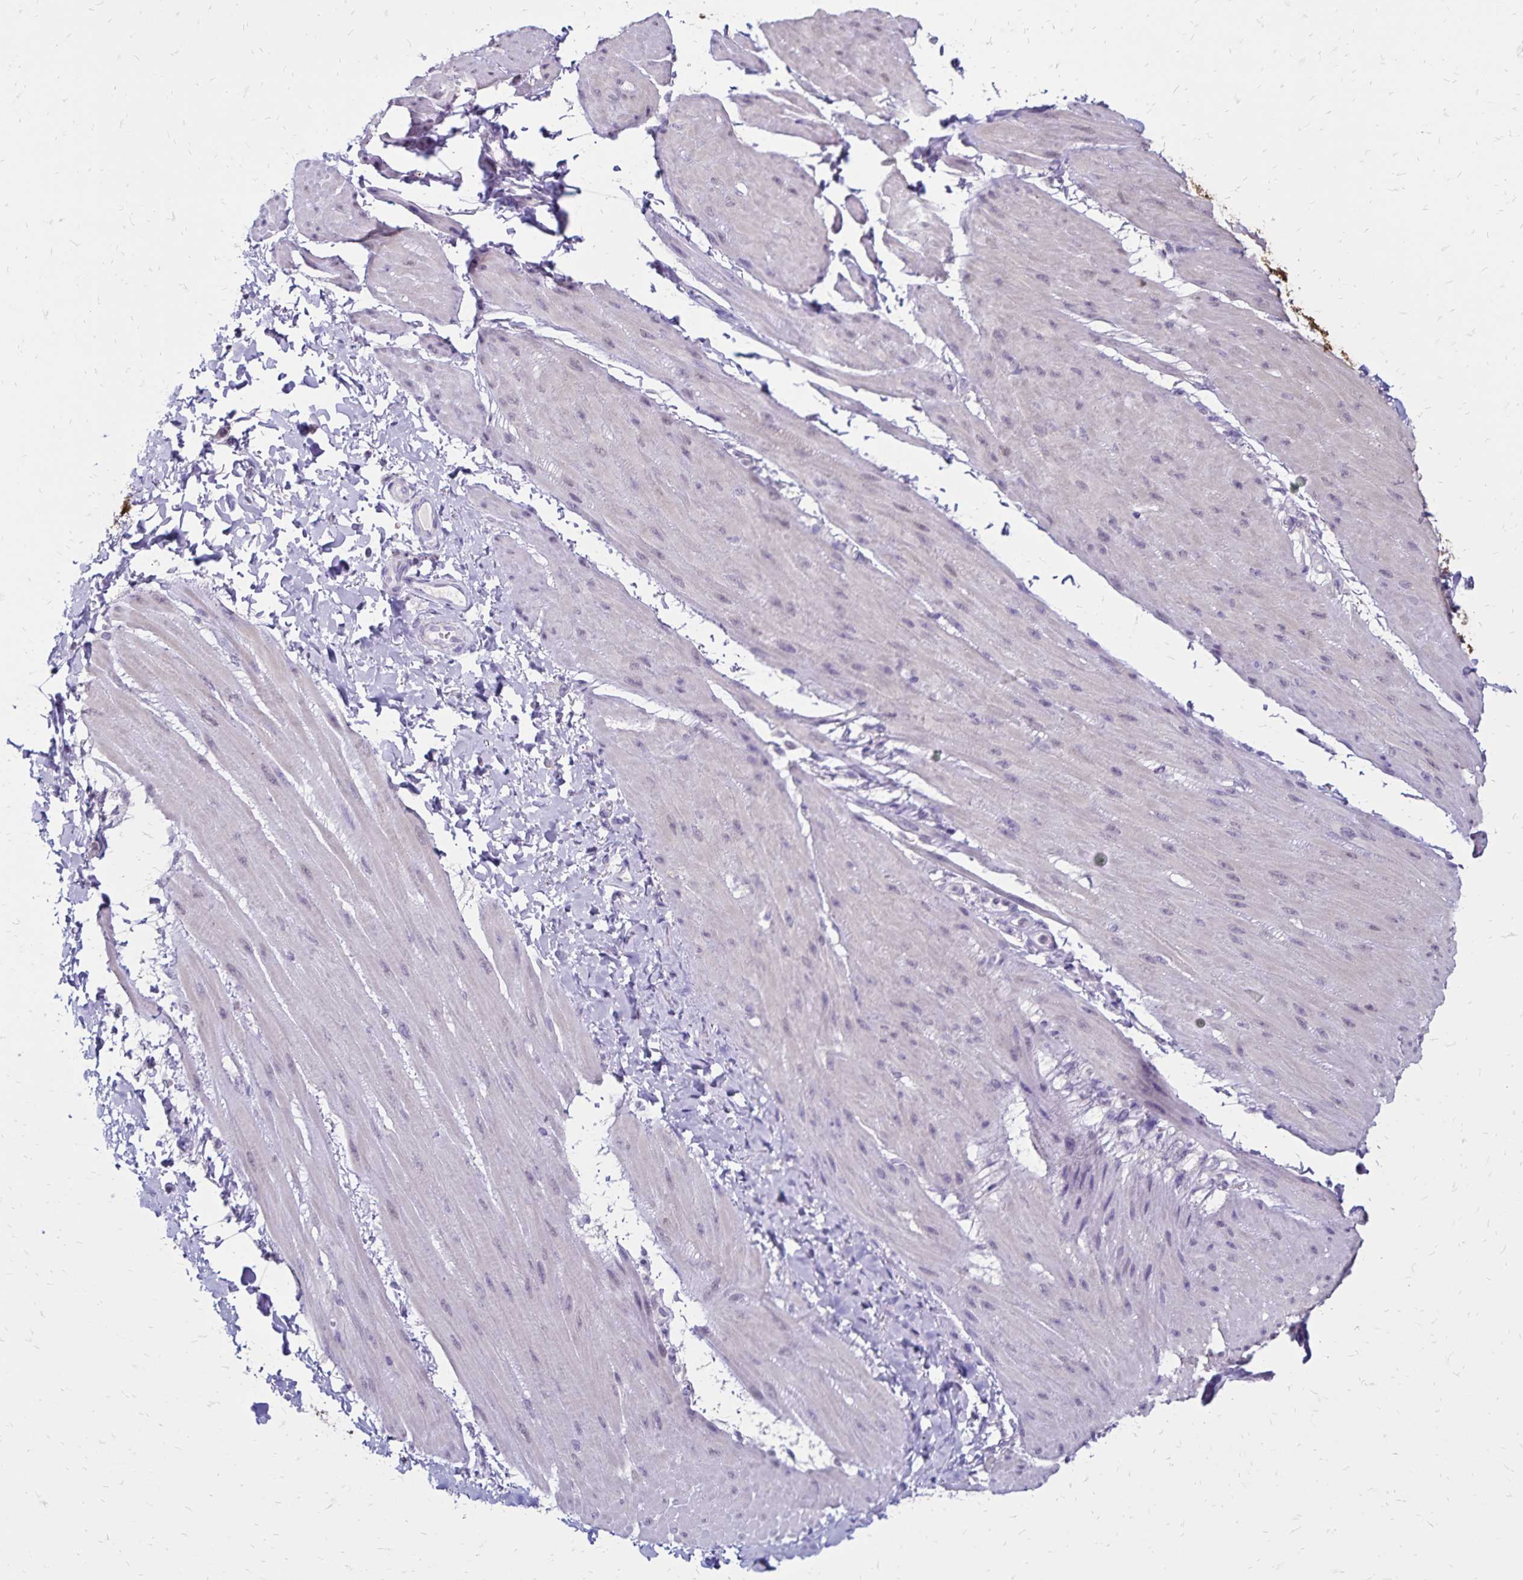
{"staining": {"intensity": "negative", "quantity": "none", "location": "none"}, "tissue": "adipose tissue", "cell_type": "Adipocytes", "image_type": "normal", "snomed": [{"axis": "morphology", "description": "Normal tissue, NOS"}, {"axis": "topography", "description": "Urinary bladder"}, {"axis": "topography", "description": "Peripheral nerve tissue"}], "caption": "Micrograph shows no significant protein expression in adipocytes of unremarkable adipose tissue.", "gene": "SH3GL3", "patient": {"sex": "female", "age": 60}}